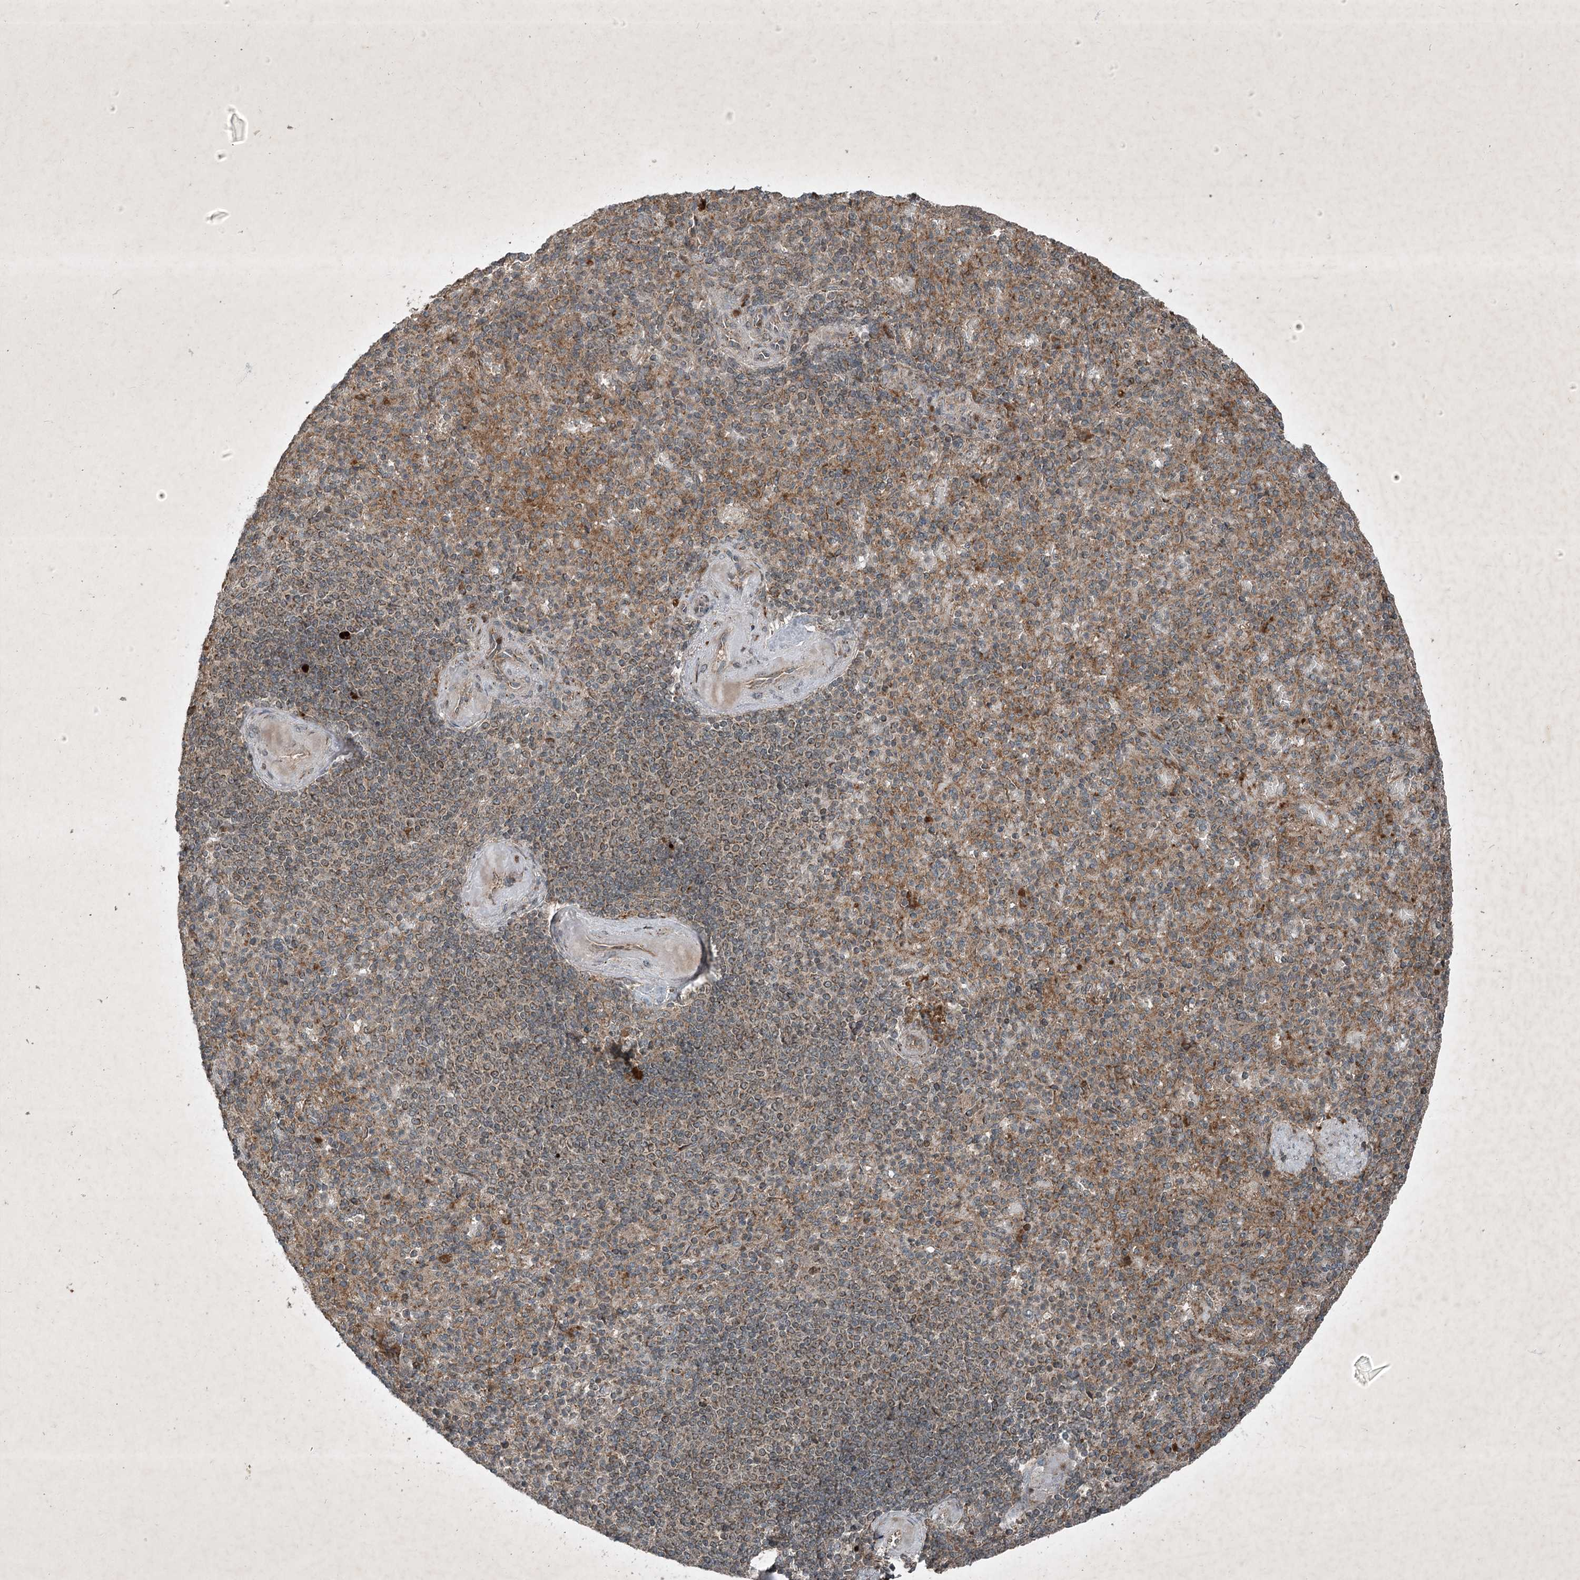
{"staining": {"intensity": "weak", "quantity": "25%-75%", "location": "cytoplasmic/membranous"}, "tissue": "spleen", "cell_type": "Cells in red pulp", "image_type": "normal", "snomed": [{"axis": "morphology", "description": "Normal tissue, NOS"}, {"axis": "topography", "description": "Spleen"}], "caption": "This image displays immunohistochemistry (IHC) staining of normal human spleen, with low weak cytoplasmic/membranous staining in approximately 25%-75% of cells in red pulp.", "gene": "UNC93A", "patient": {"sex": "female", "age": 74}}